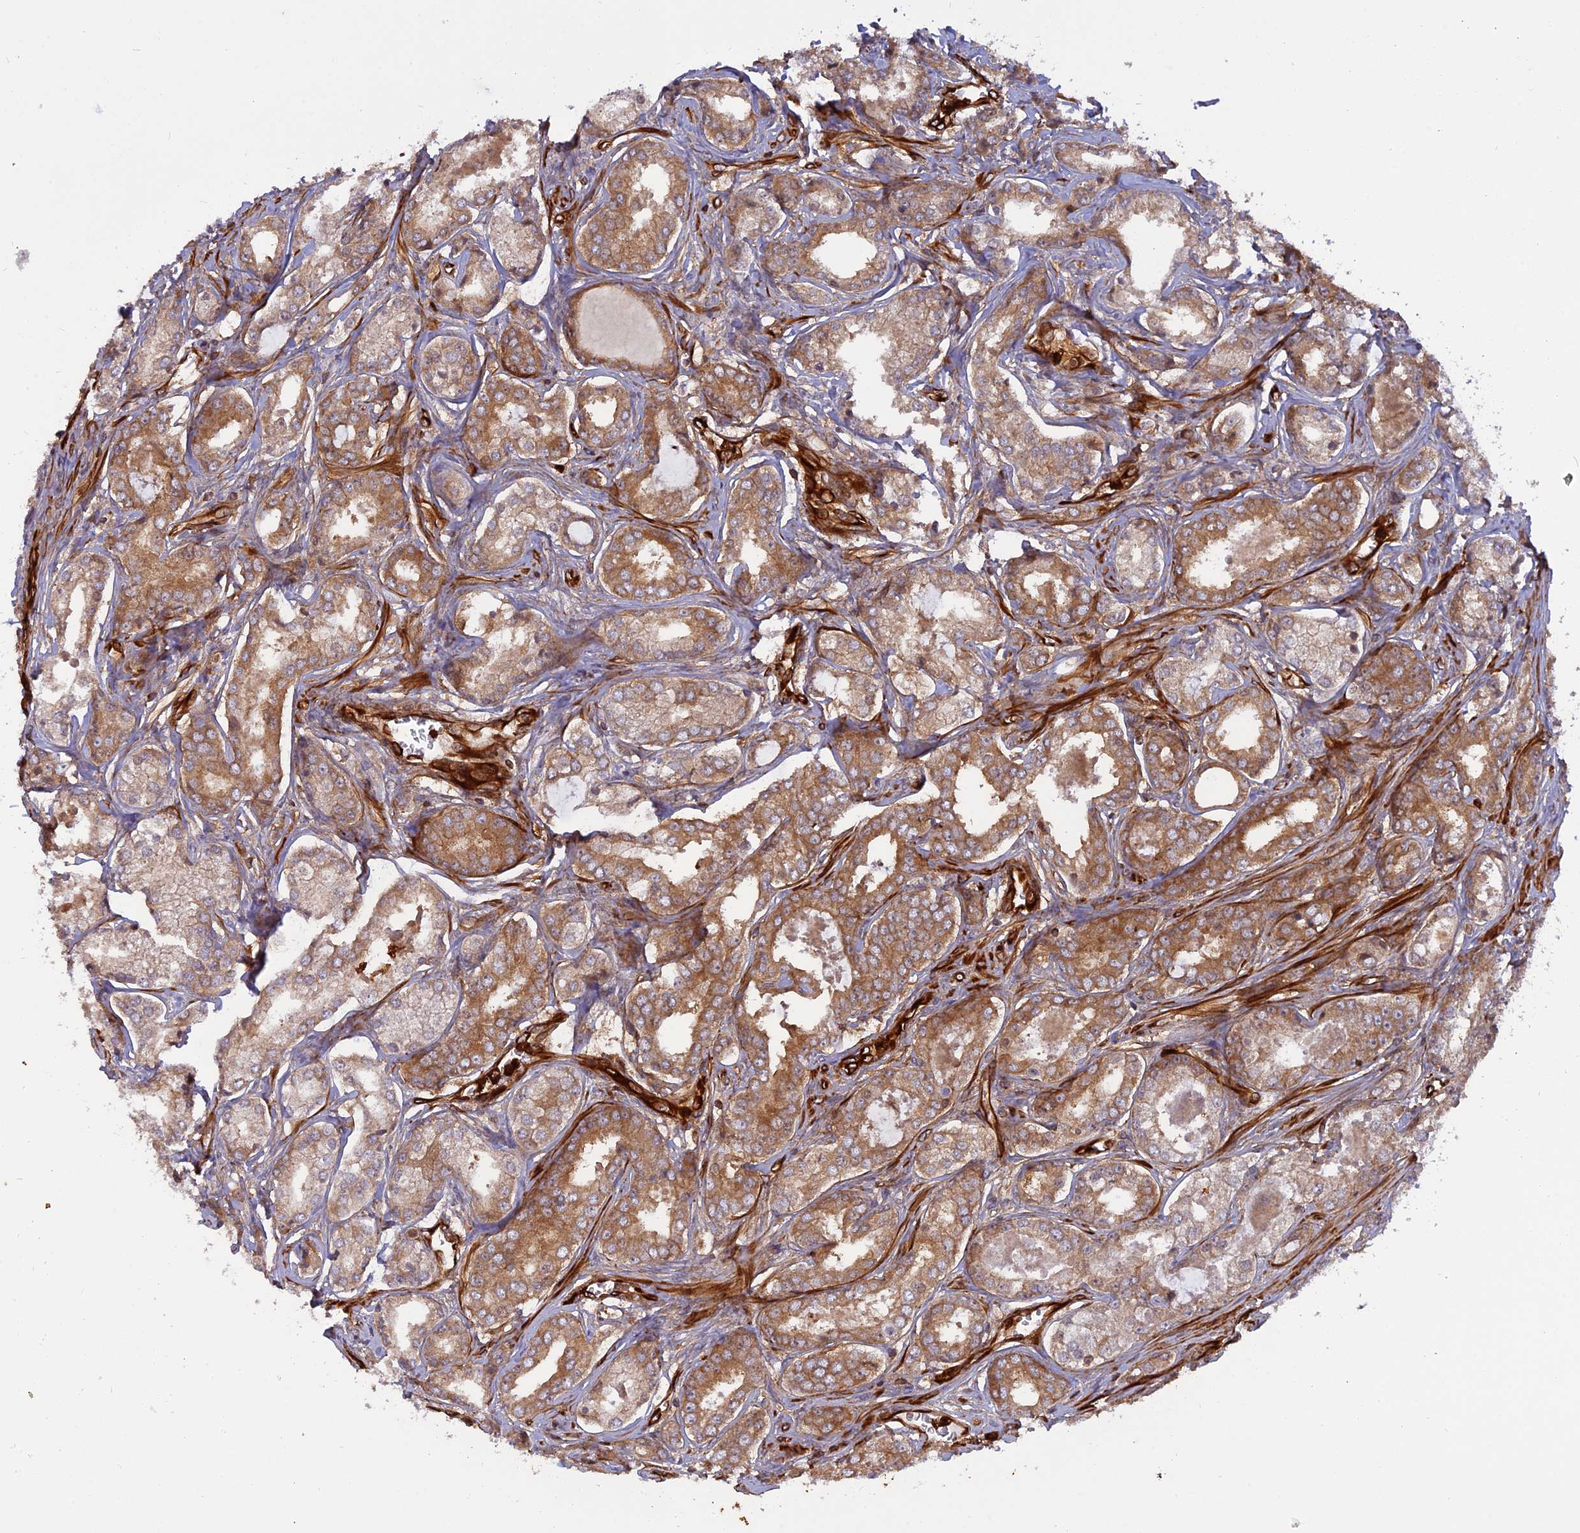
{"staining": {"intensity": "moderate", "quantity": ">75%", "location": "cytoplasmic/membranous"}, "tissue": "prostate cancer", "cell_type": "Tumor cells", "image_type": "cancer", "snomed": [{"axis": "morphology", "description": "Adenocarcinoma, Low grade"}, {"axis": "topography", "description": "Prostate"}], "caption": "Moderate cytoplasmic/membranous positivity is seen in approximately >75% of tumor cells in prostate cancer.", "gene": "PHLDB3", "patient": {"sex": "male", "age": 68}}